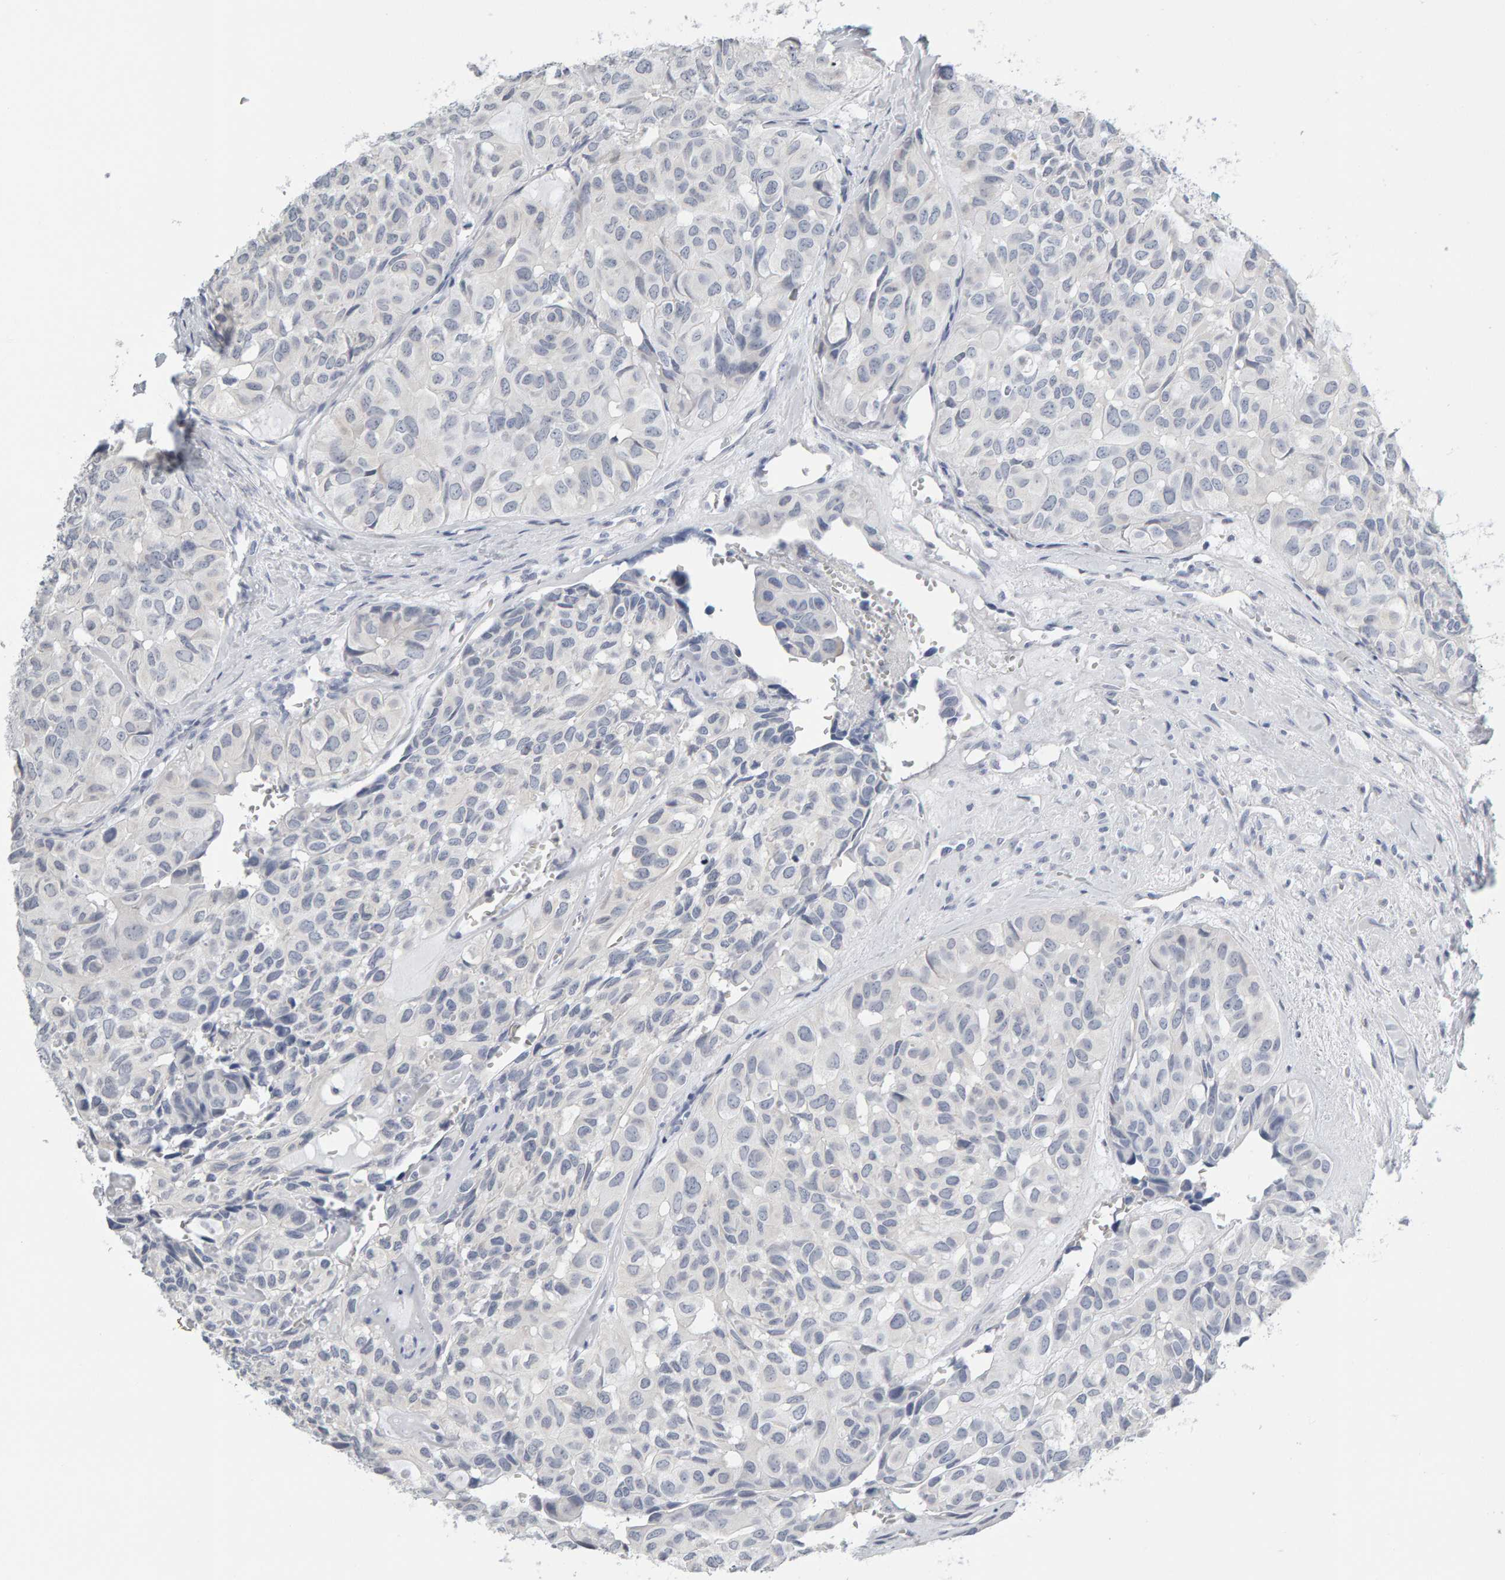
{"staining": {"intensity": "negative", "quantity": "none", "location": "none"}, "tissue": "head and neck cancer", "cell_type": "Tumor cells", "image_type": "cancer", "snomed": [{"axis": "morphology", "description": "Adenocarcinoma, NOS"}, {"axis": "topography", "description": "Salivary gland, NOS"}, {"axis": "topography", "description": "Head-Neck"}], "caption": "IHC image of neoplastic tissue: human head and neck cancer stained with DAB displays no significant protein expression in tumor cells.", "gene": "CTH", "patient": {"sex": "female", "age": 76}}